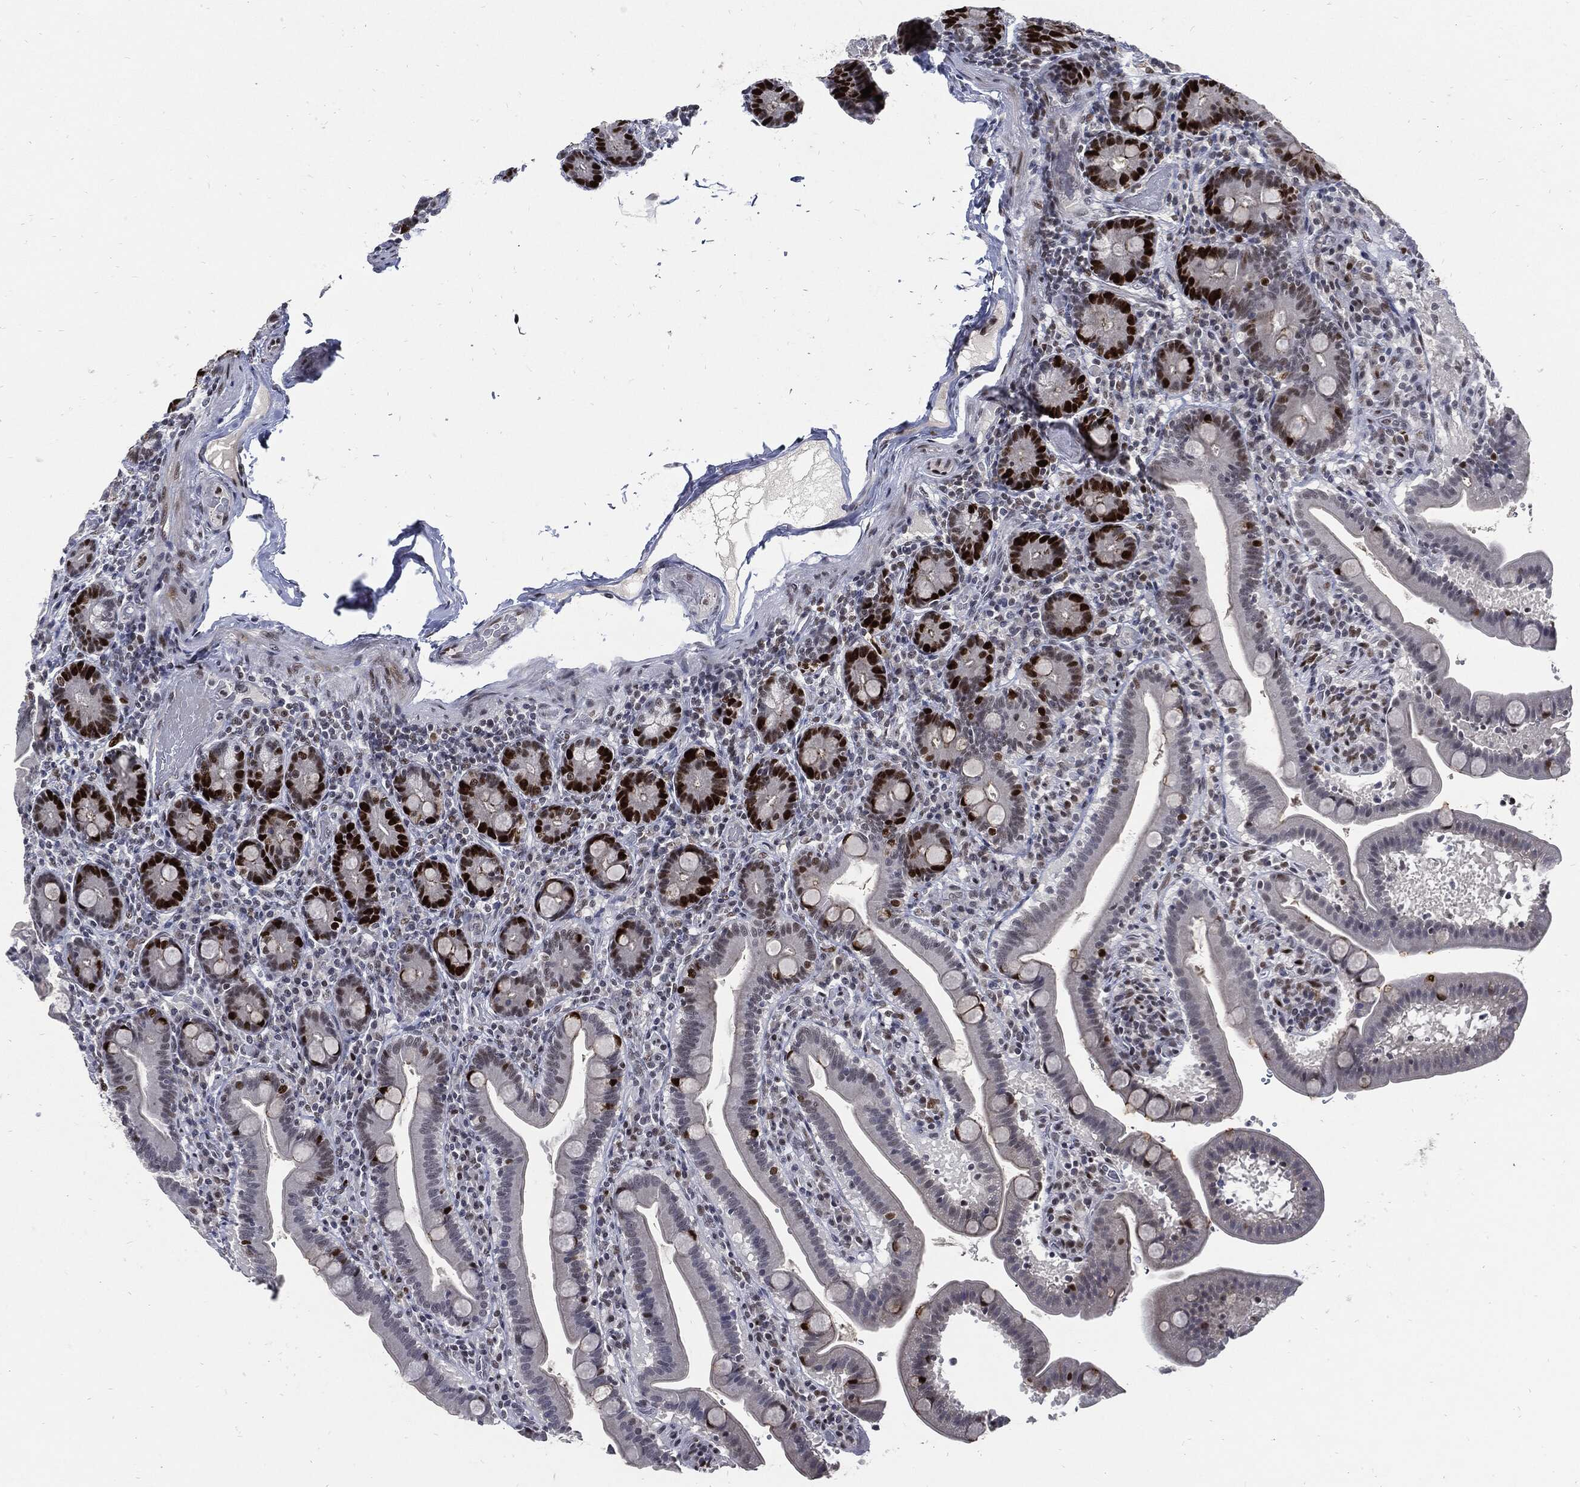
{"staining": {"intensity": "strong", "quantity": "<25%", "location": "nuclear"}, "tissue": "small intestine", "cell_type": "Glandular cells", "image_type": "normal", "snomed": [{"axis": "morphology", "description": "Normal tissue, NOS"}, {"axis": "topography", "description": "Small intestine"}], "caption": "IHC histopathology image of unremarkable human small intestine stained for a protein (brown), which shows medium levels of strong nuclear positivity in about <25% of glandular cells.", "gene": "NBN", "patient": {"sex": "male", "age": 66}}